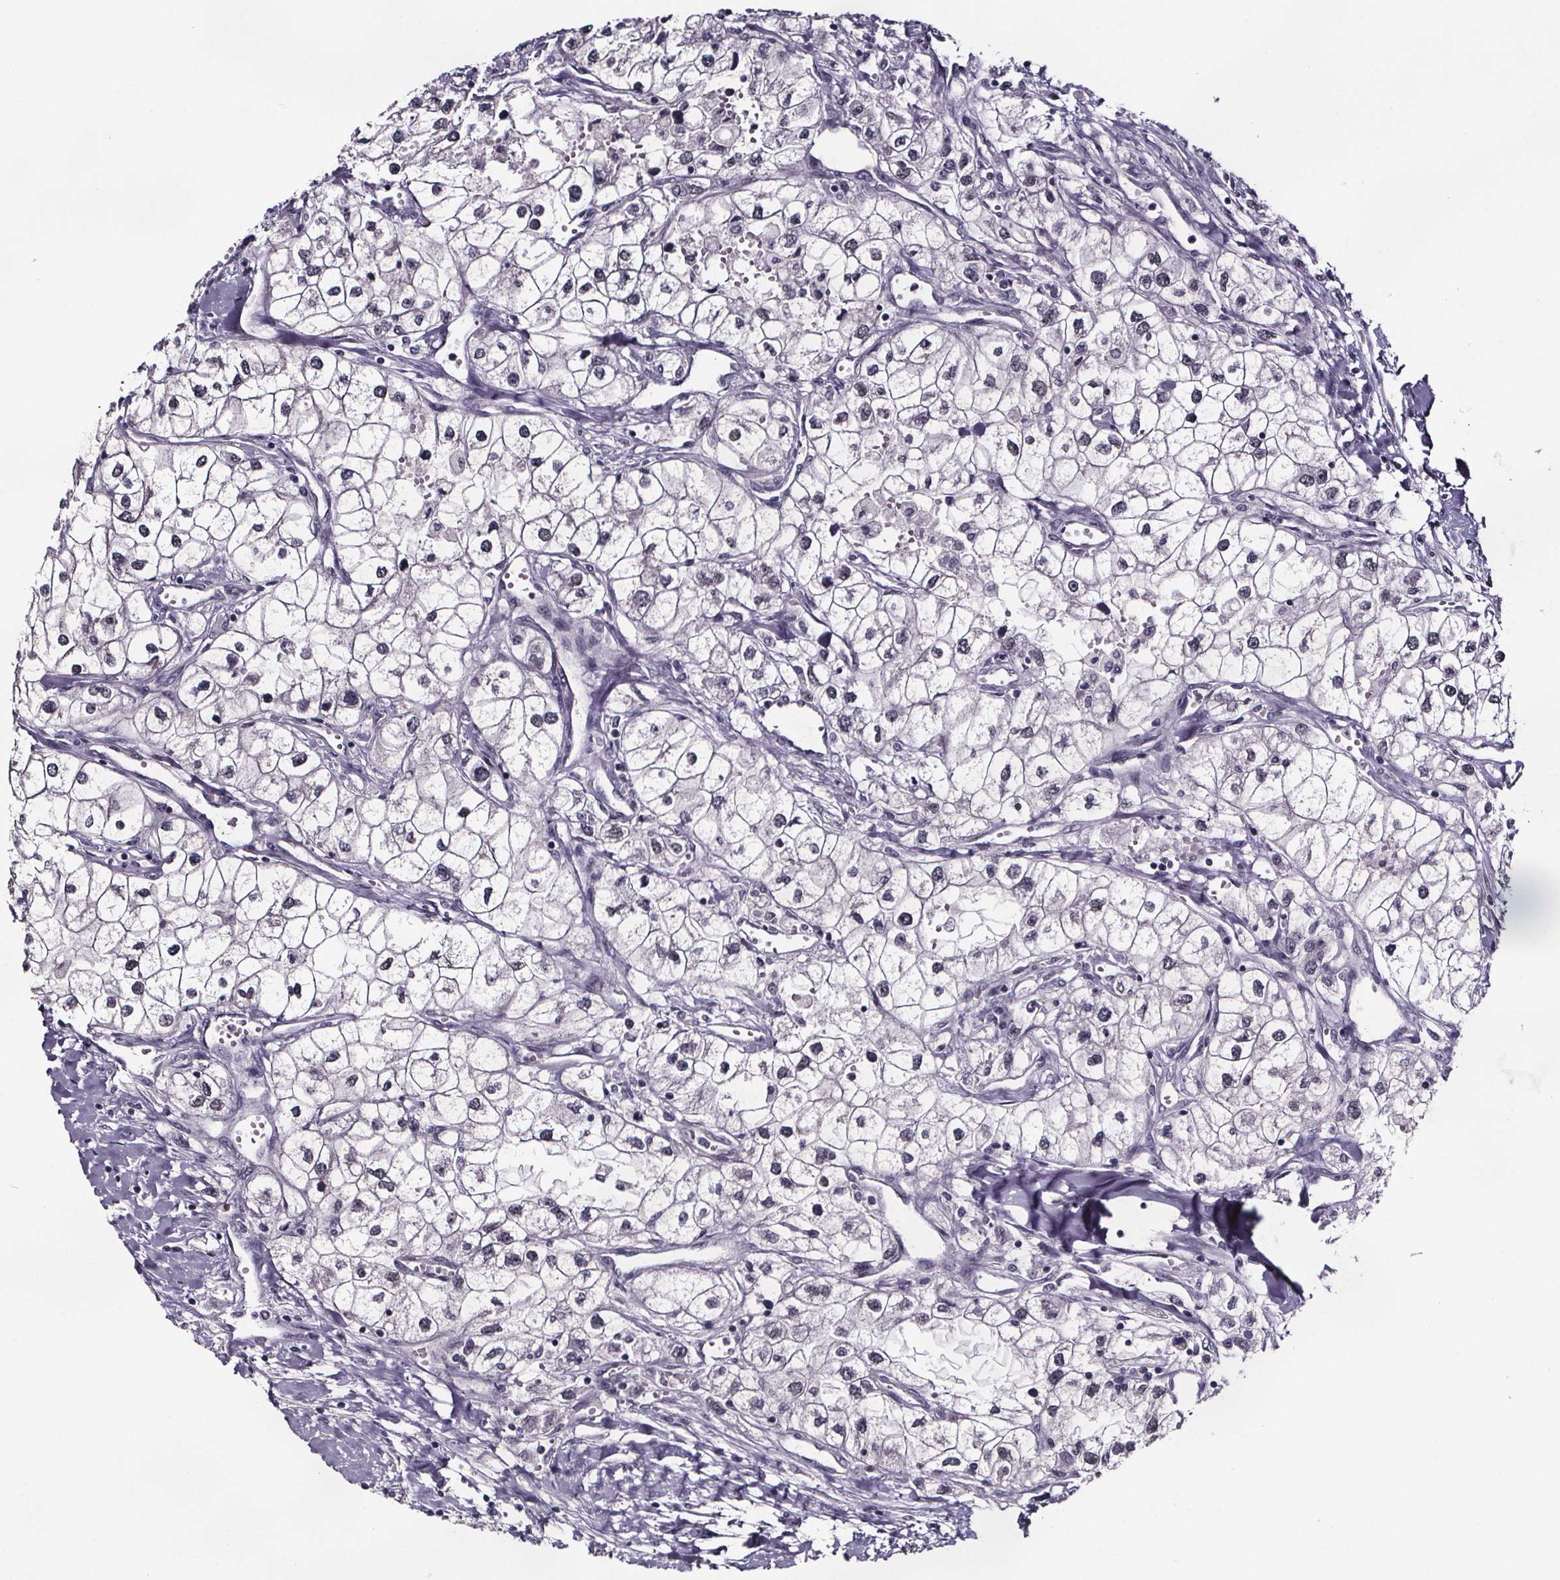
{"staining": {"intensity": "negative", "quantity": "none", "location": "none"}, "tissue": "renal cancer", "cell_type": "Tumor cells", "image_type": "cancer", "snomed": [{"axis": "morphology", "description": "Adenocarcinoma, NOS"}, {"axis": "topography", "description": "Kidney"}], "caption": "This is an immunohistochemistry photomicrograph of renal cancer (adenocarcinoma). There is no staining in tumor cells.", "gene": "AR", "patient": {"sex": "male", "age": 59}}